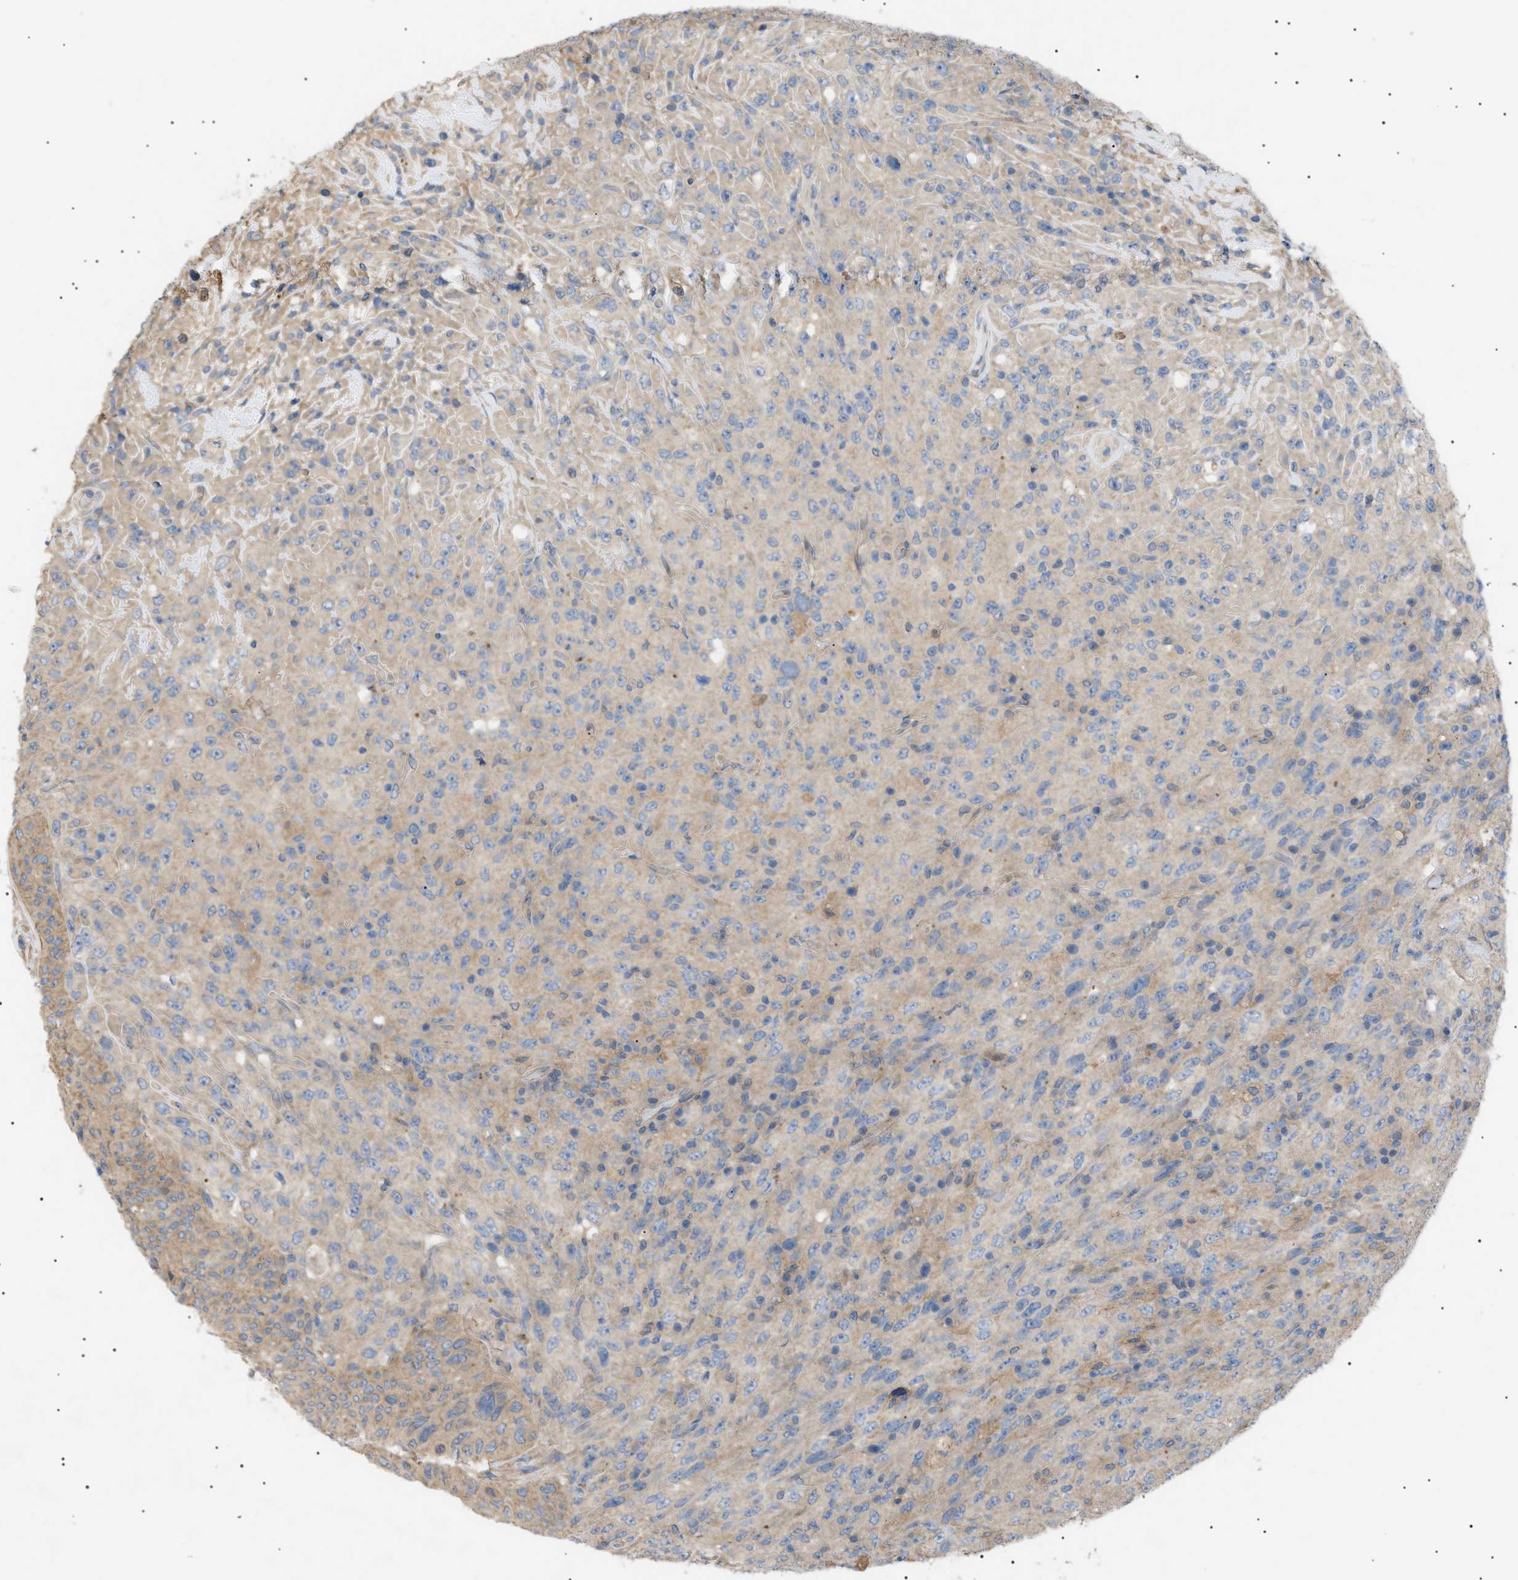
{"staining": {"intensity": "weak", "quantity": "25%-75%", "location": "cytoplasmic/membranous"}, "tissue": "urothelial cancer", "cell_type": "Tumor cells", "image_type": "cancer", "snomed": [{"axis": "morphology", "description": "Urothelial carcinoma, High grade"}, {"axis": "topography", "description": "Urinary bladder"}], "caption": "An immunohistochemistry (IHC) micrograph of tumor tissue is shown. Protein staining in brown shows weak cytoplasmic/membranous positivity in urothelial cancer within tumor cells.", "gene": "IRS2", "patient": {"sex": "male", "age": 66}}